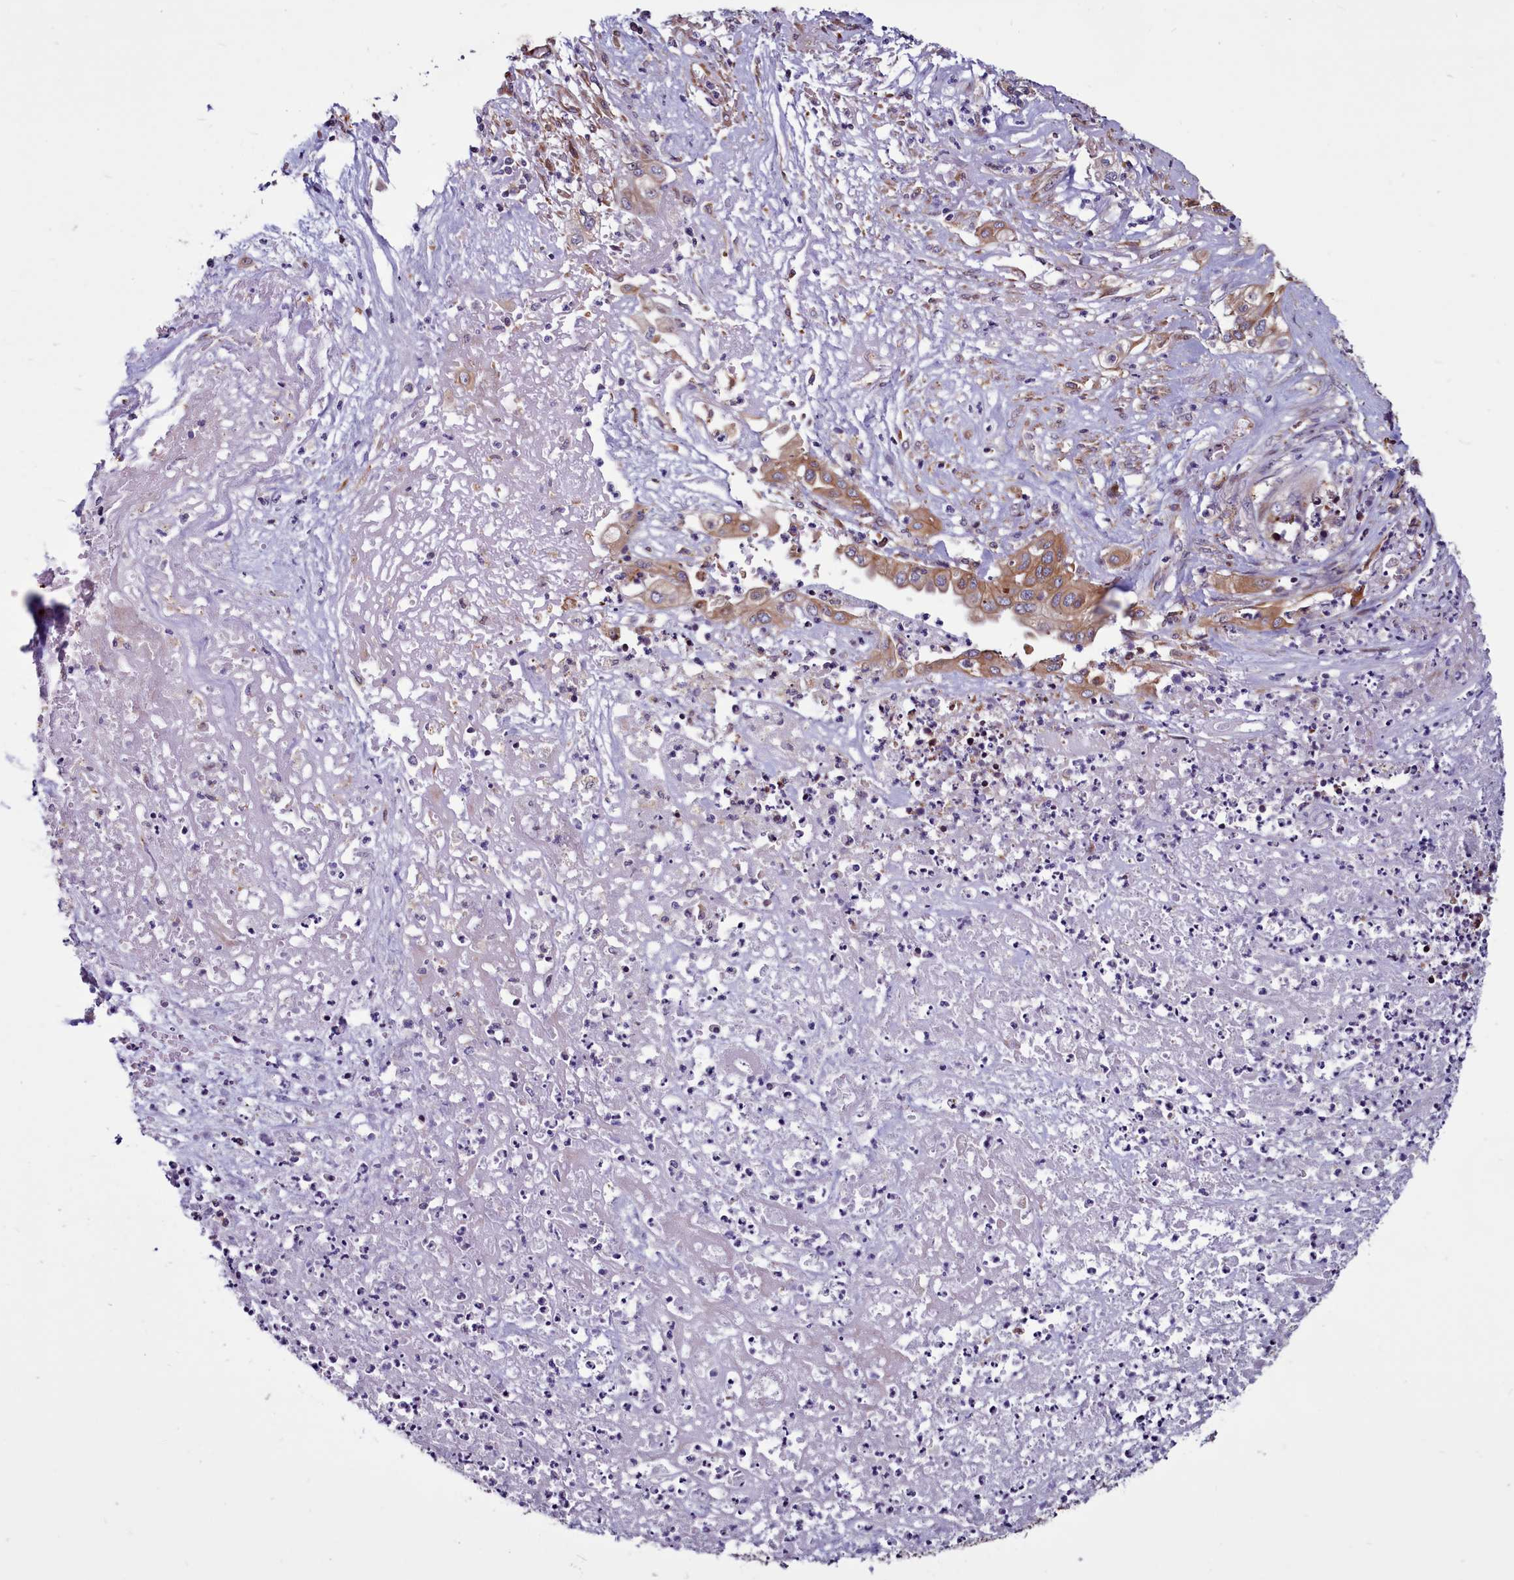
{"staining": {"intensity": "moderate", "quantity": "25%-75%", "location": "cytoplasmic/membranous"}, "tissue": "endometrial cancer", "cell_type": "Tumor cells", "image_type": "cancer", "snomed": [{"axis": "morphology", "description": "Adenocarcinoma, NOS"}, {"axis": "topography", "description": "Uterus"}, {"axis": "topography", "description": "Endometrium"}], "caption": "Immunohistochemical staining of human endometrial cancer exhibits medium levels of moderate cytoplasmic/membranous protein positivity in about 25%-75% of tumor cells.", "gene": "MCRIP1", "patient": {"sex": "female", "age": 70}}